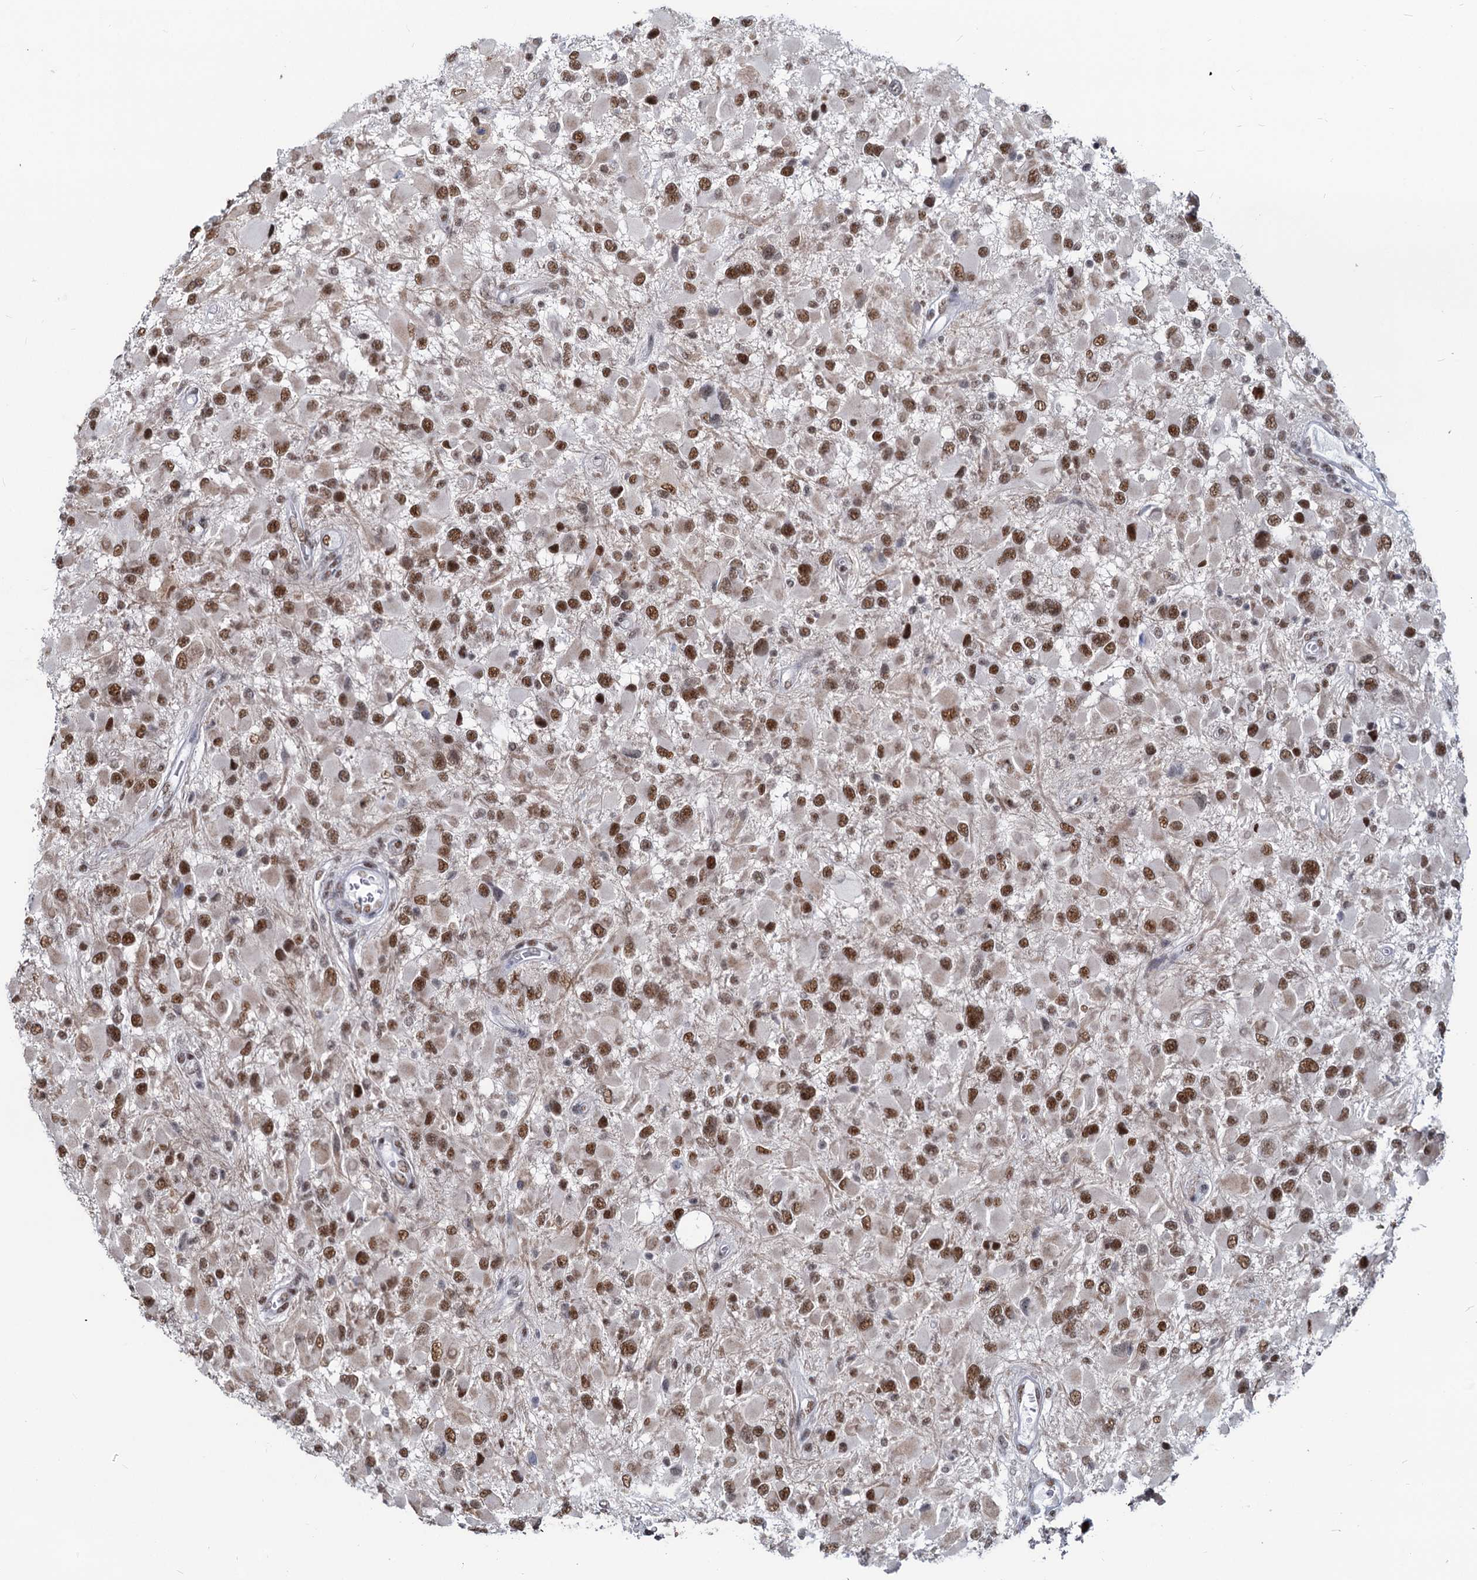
{"staining": {"intensity": "moderate", "quantity": ">75%", "location": "nuclear"}, "tissue": "glioma", "cell_type": "Tumor cells", "image_type": "cancer", "snomed": [{"axis": "morphology", "description": "Glioma, malignant, High grade"}, {"axis": "topography", "description": "Brain"}], "caption": "The micrograph demonstrates staining of high-grade glioma (malignant), revealing moderate nuclear protein positivity (brown color) within tumor cells.", "gene": "METTL14", "patient": {"sex": "male", "age": 53}}